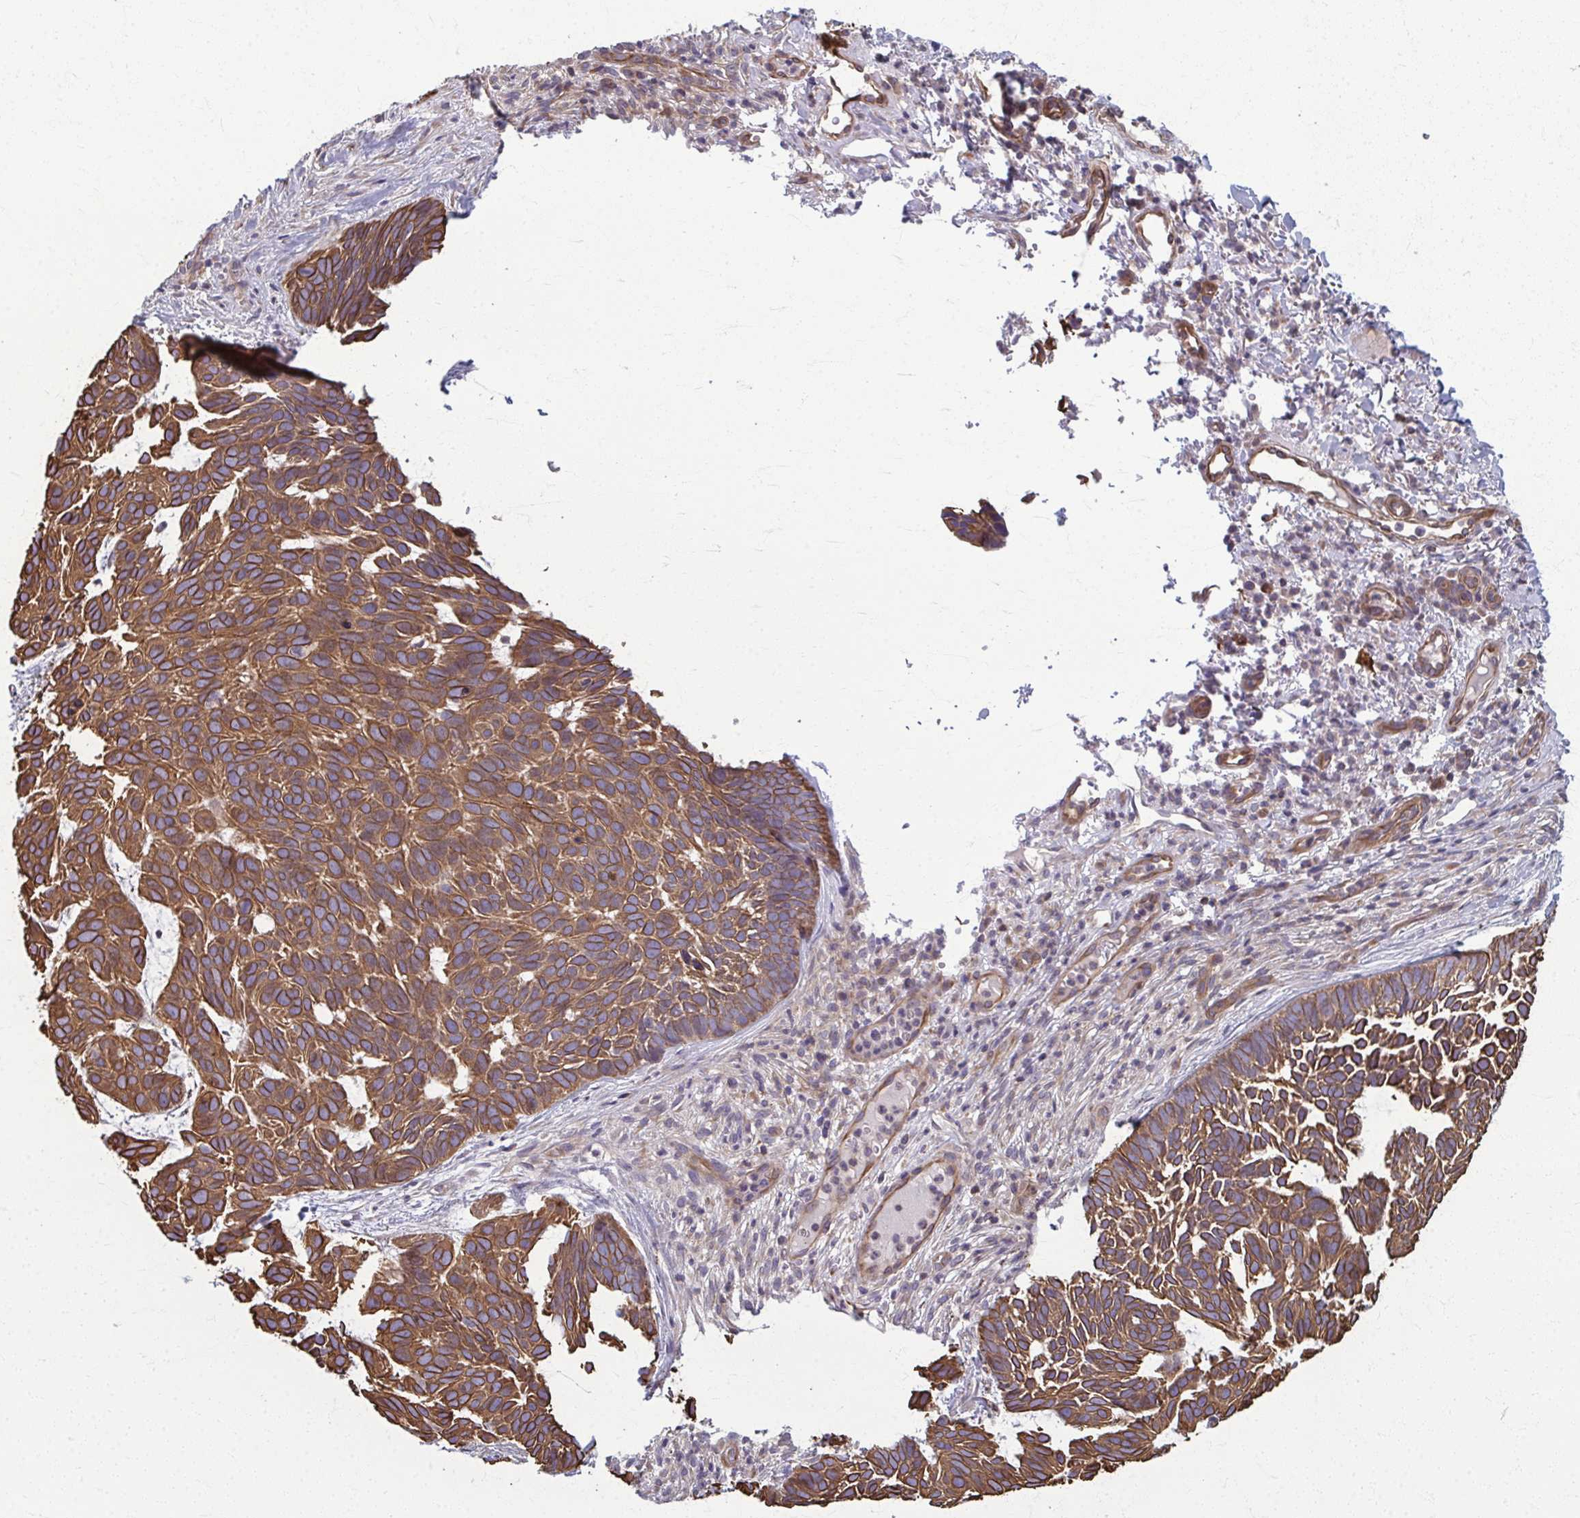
{"staining": {"intensity": "moderate", "quantity": ">75%", "location": "cytoplasmic/membranous"}, "tissue": "skin cancer", "cell_type": "Tumor cells", "image_type": "cancer", "snomed": [{"axis": "morphology", "description": "Basal cell carcinoma"}, {"axis": "topography", "description": "Skin"}], "caption": "Immunohistochemistry (IHC) micrograph of skin cancer stained for a protein (brown), which exhibits medium levels of moderate cytoplasmic/membranous positivity in approximately >75% of tumor cells.", "gene": "EID2B", "patient": {"sex": "male", "age": 78}}